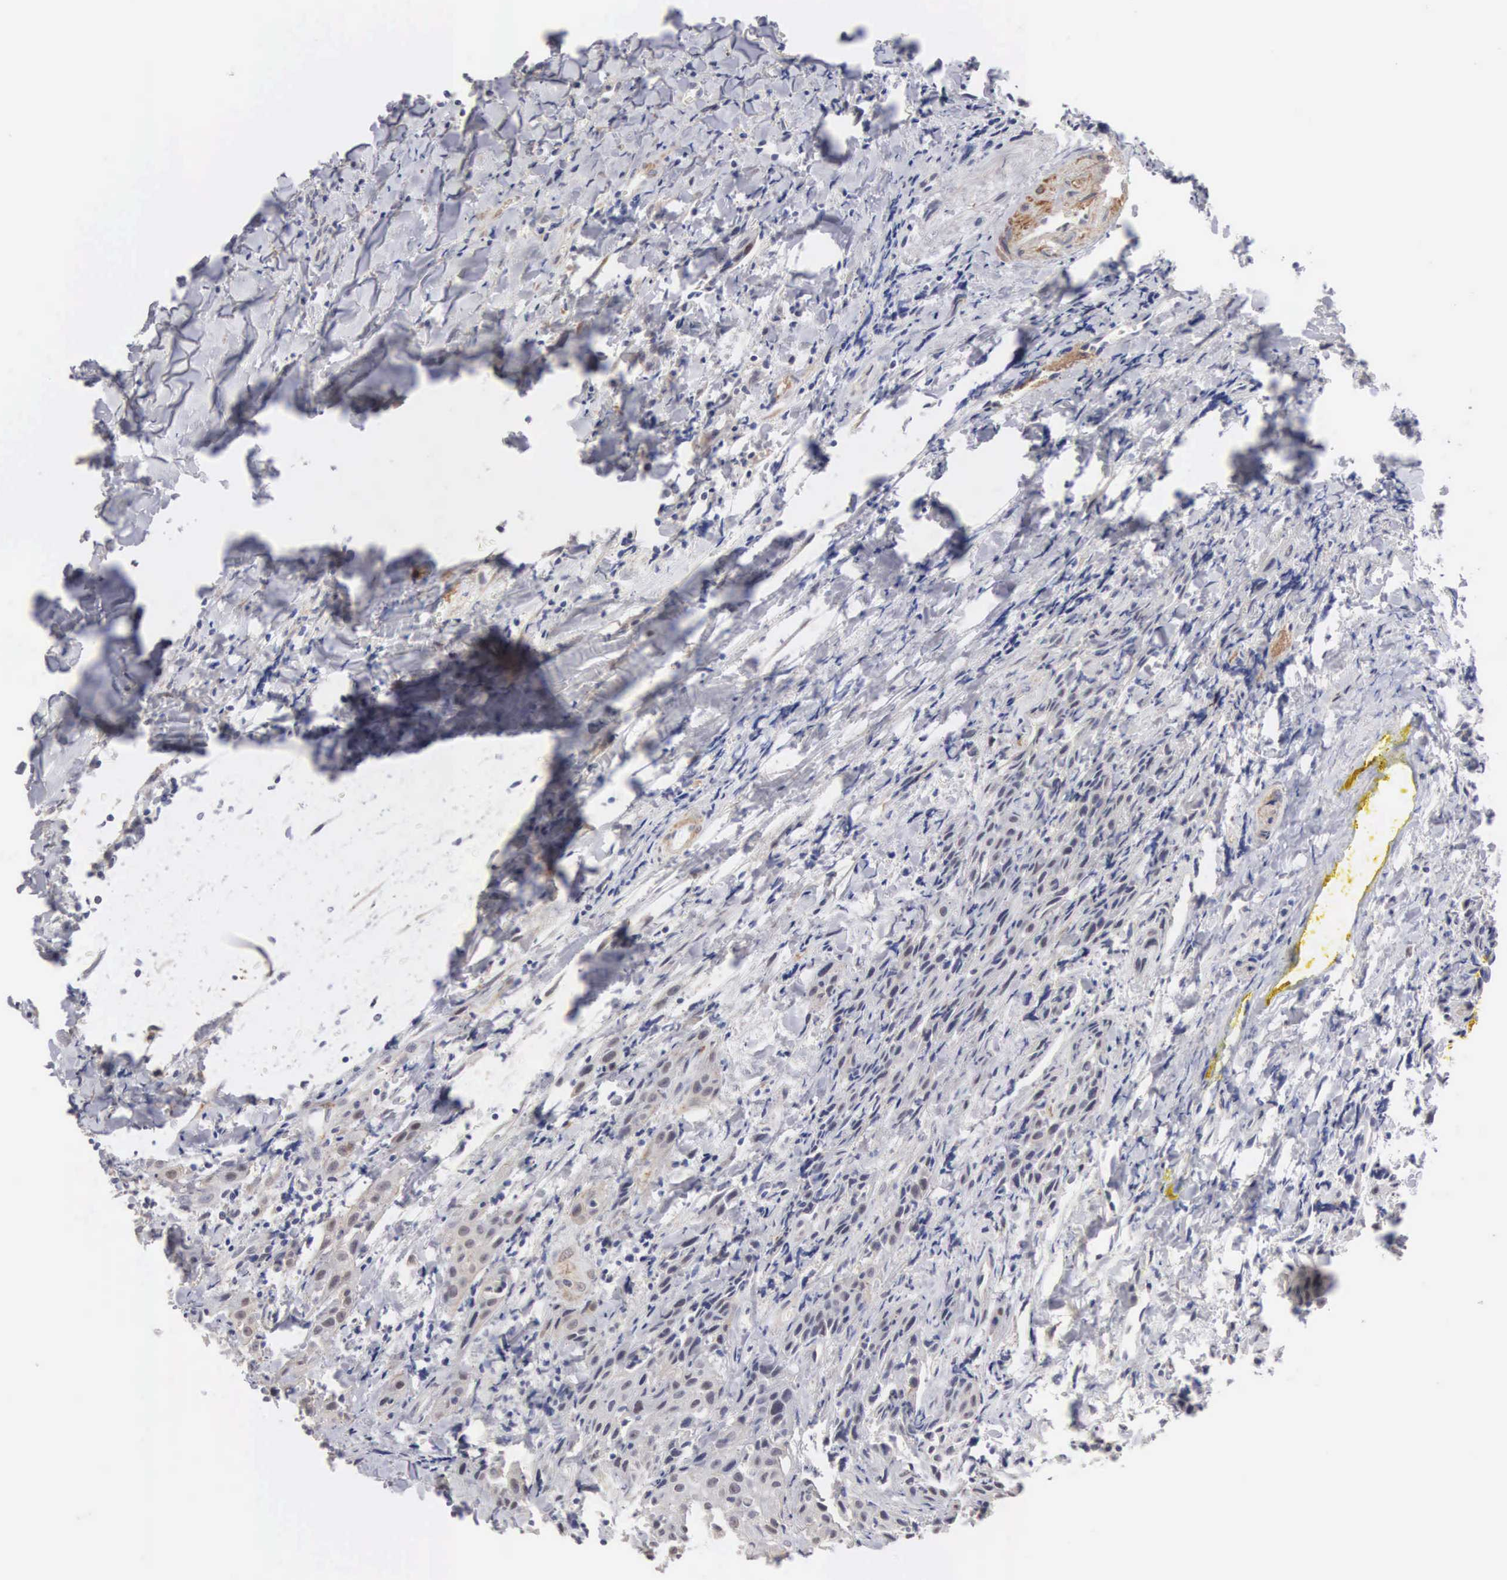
{"staining": {"intensity": "weak", "quantity": "<25%", "location": "cytoplasmic/membranous"}, "tissue": "head and neck cancer", "cell_type": "Tumor cells", "image_type": "cancer", "snomed": [{"axis": "morphology", "description": "Squamous cell carcinoma, NOS"}, {"axis": "topography", "description": "Oral tissue"}, {"axis": "topography", "description": "Head-Neck"}], "caption": "An immunohistochemistry (IHC) image of head and neck cancer is shown. There is no staining in tumor cells of head and neck cancer. (DAB (3,3'-diaminobenzidine) immunohistochemistry (IHC) visualized using brightfield microscopy, high magnification).", "gene": "ELFN2", "patient": {"sex": "female", "age": 82}}